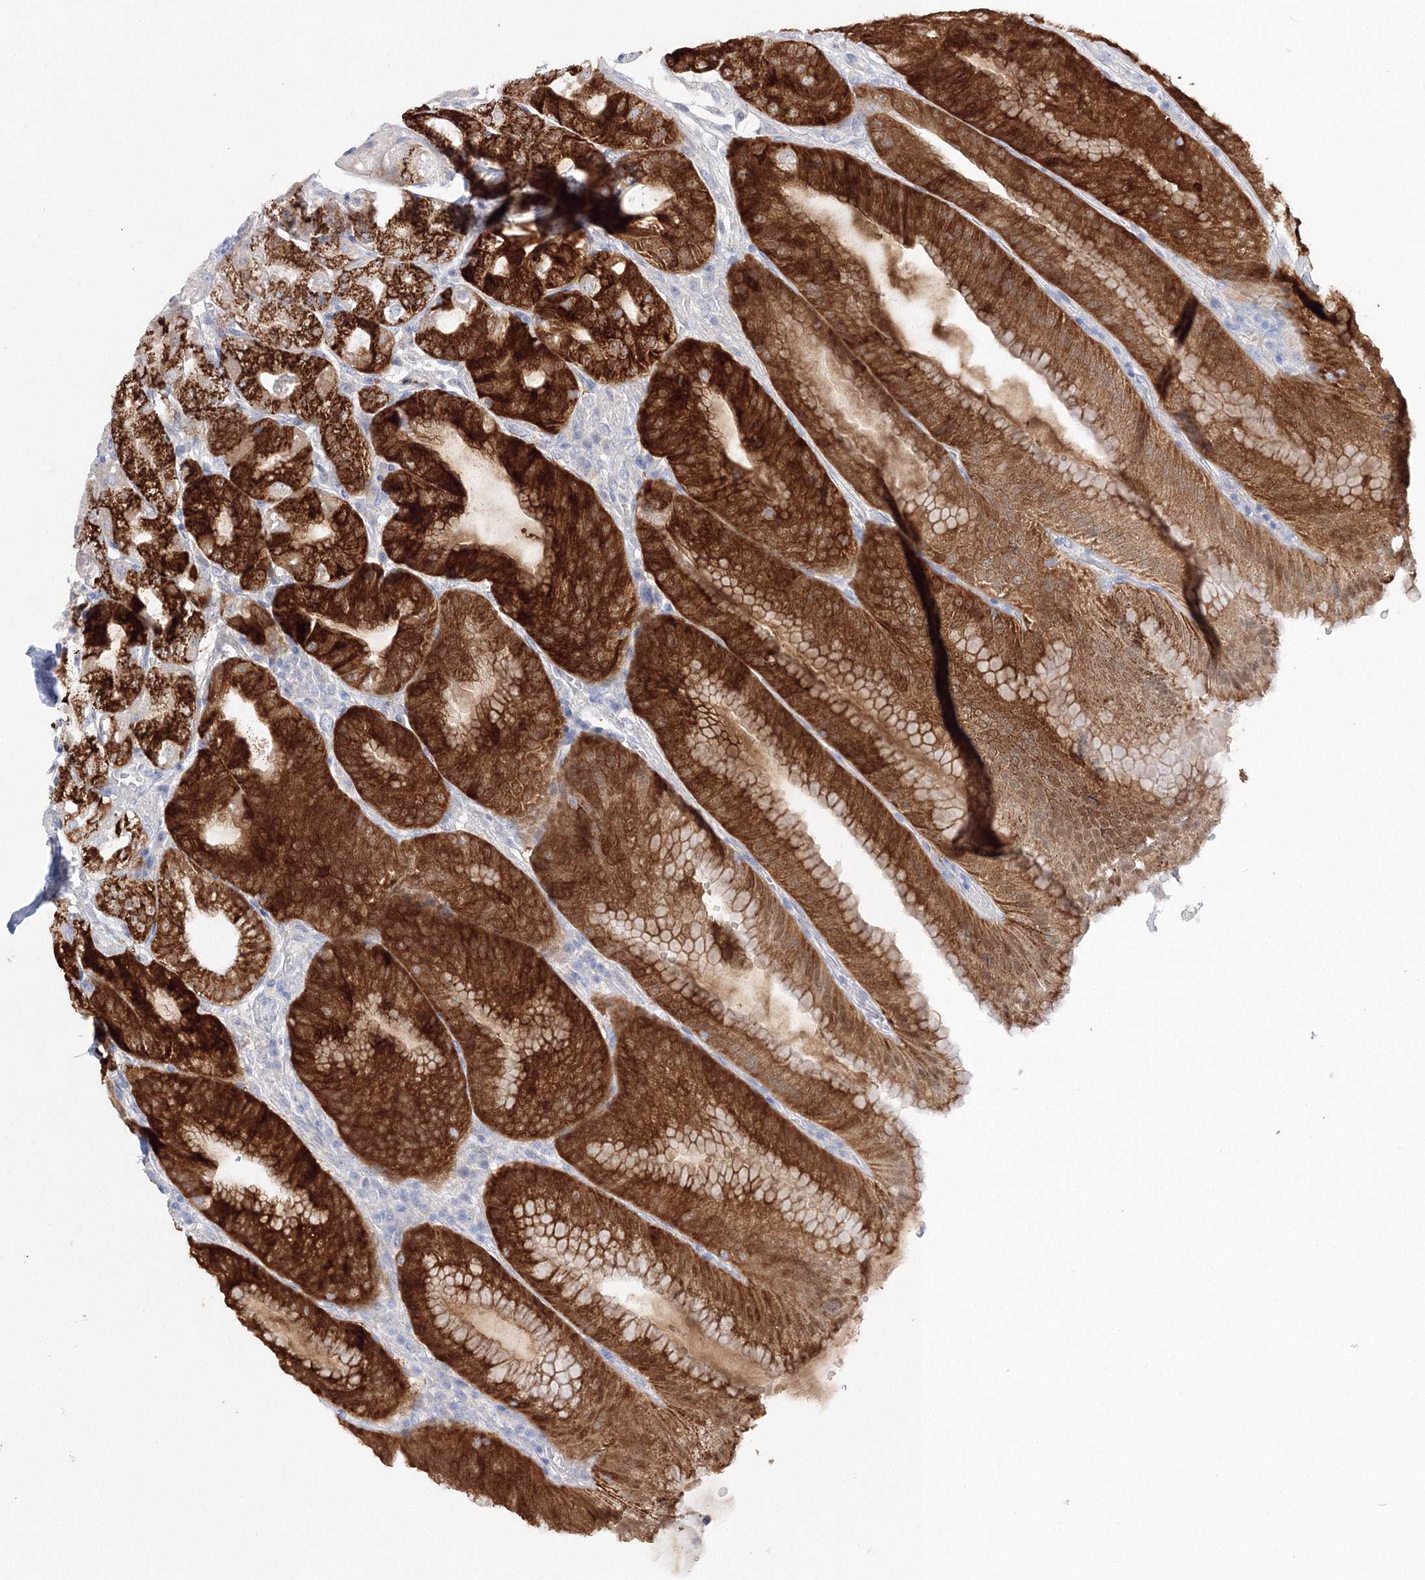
{"staining": {"intensity": "strong", "quantity": "25%-75%", "location": "cytoplasmic/membranous"}, "tissue": "stomach", "cell_type": "Glandular cells", "image_type": "normal", "snomed": [{"axis": "morphology", "description": "Normal tissue, NOS"}, {"axis": "topography", "description": "Stomach, upper"}, {"axis": "topography", "description": "Stomach, lower"}], "caption": "Immunohistochemical staining of benign human stomach exhibits 25%-75% levels of strong cytoplasmic/membranous protein expression in about 25%-75% of glandular cells.", "gene": "HMGCS1", "patient": {"sex": "male", "age": 71}}